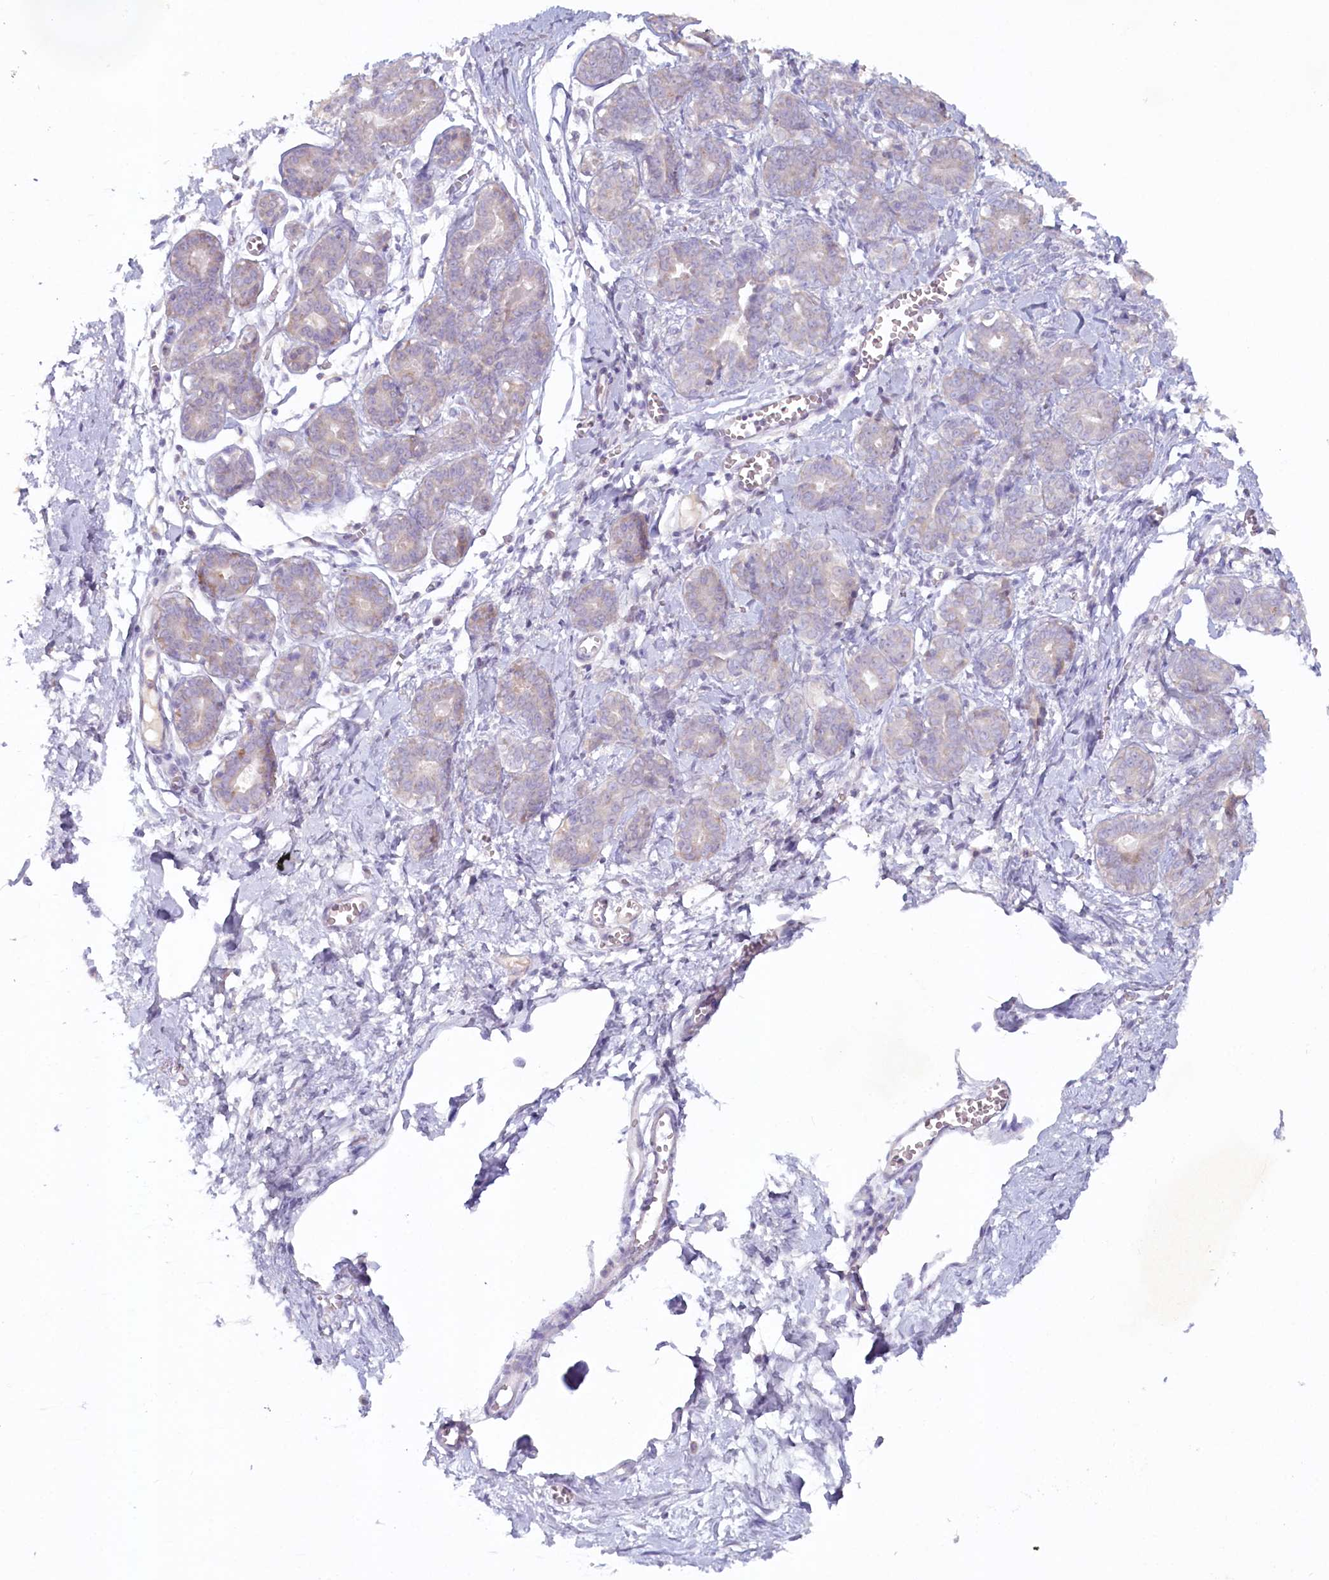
{"staining": {"intensity": "negative", "quantity": "none", "location": "none"}, "tissue": "breast", "cell_type": "Adipocytes", "image_type": "normal", "snomed": [{"axis": "morphology", "description": "Normal tissue, NOS"}, {"axis": "topography", "description": "Breast"}], "caption": "Immunohistochemistry of benign human breast demonstrates no positivity in adipocytes.", "gene": "PSAPL1", "patient": {"sex": "female", "age": 27}}